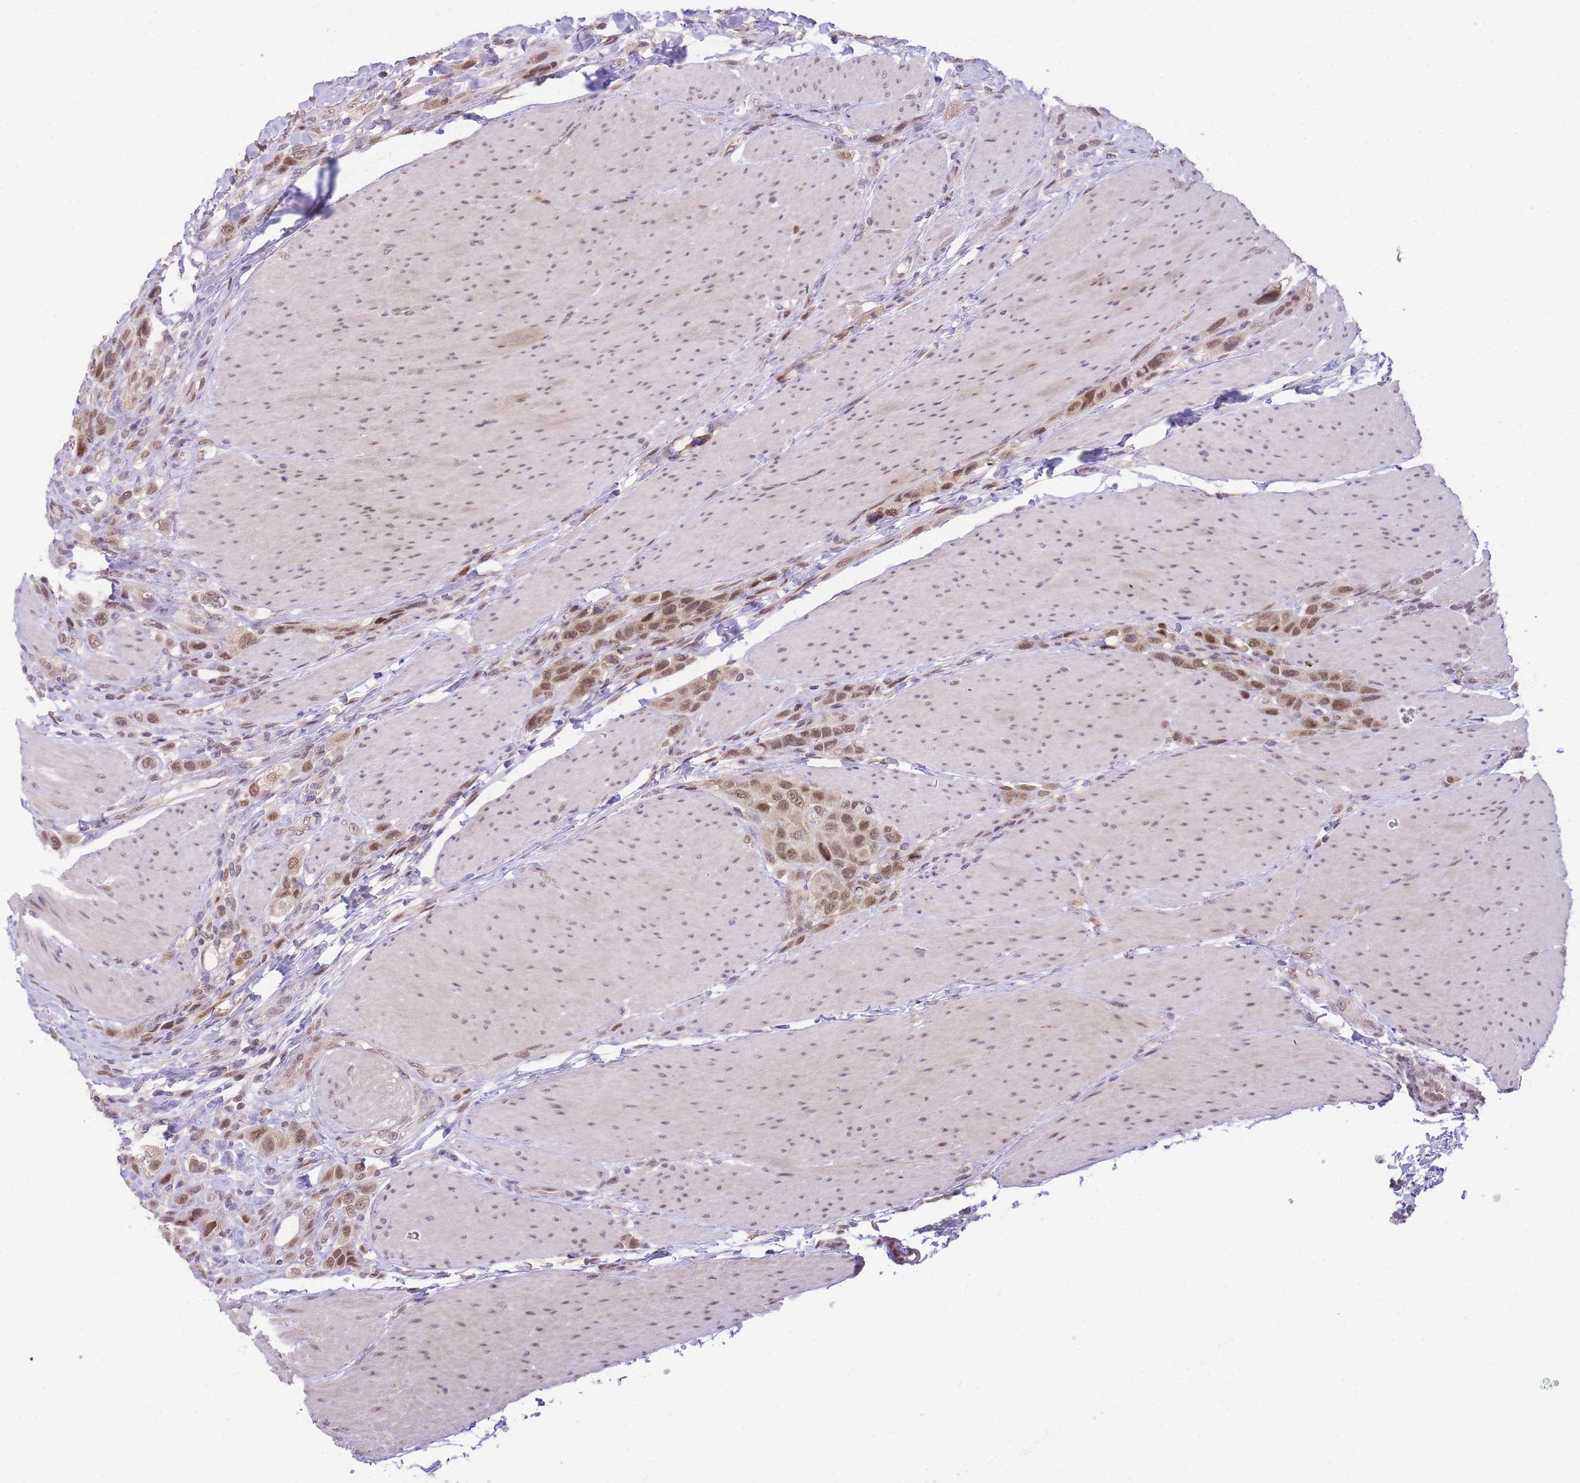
{"staining": {"intensity": "moderate", "quantity": ">75%", "location": "cytoplasmic/membranous,nuclear"}, "tissue": "urothelial cancer", "cell_type": "Tumor cells", "image_type": "cancer", "snomed": [{"axis": "morphology", "description": "Urothelial carcinoma, High grade"}, {"axis": "topography", "description": "Urinary bladder"}], "caption": "A histopathology image of high-grade urothelial carcinoma stained for a protein reveals moderate cytoplasmic/membranous and nuclear brown staining in tumor cells.", "gene": "PUS10", "patient": {"sex": "male", "age": 50}}